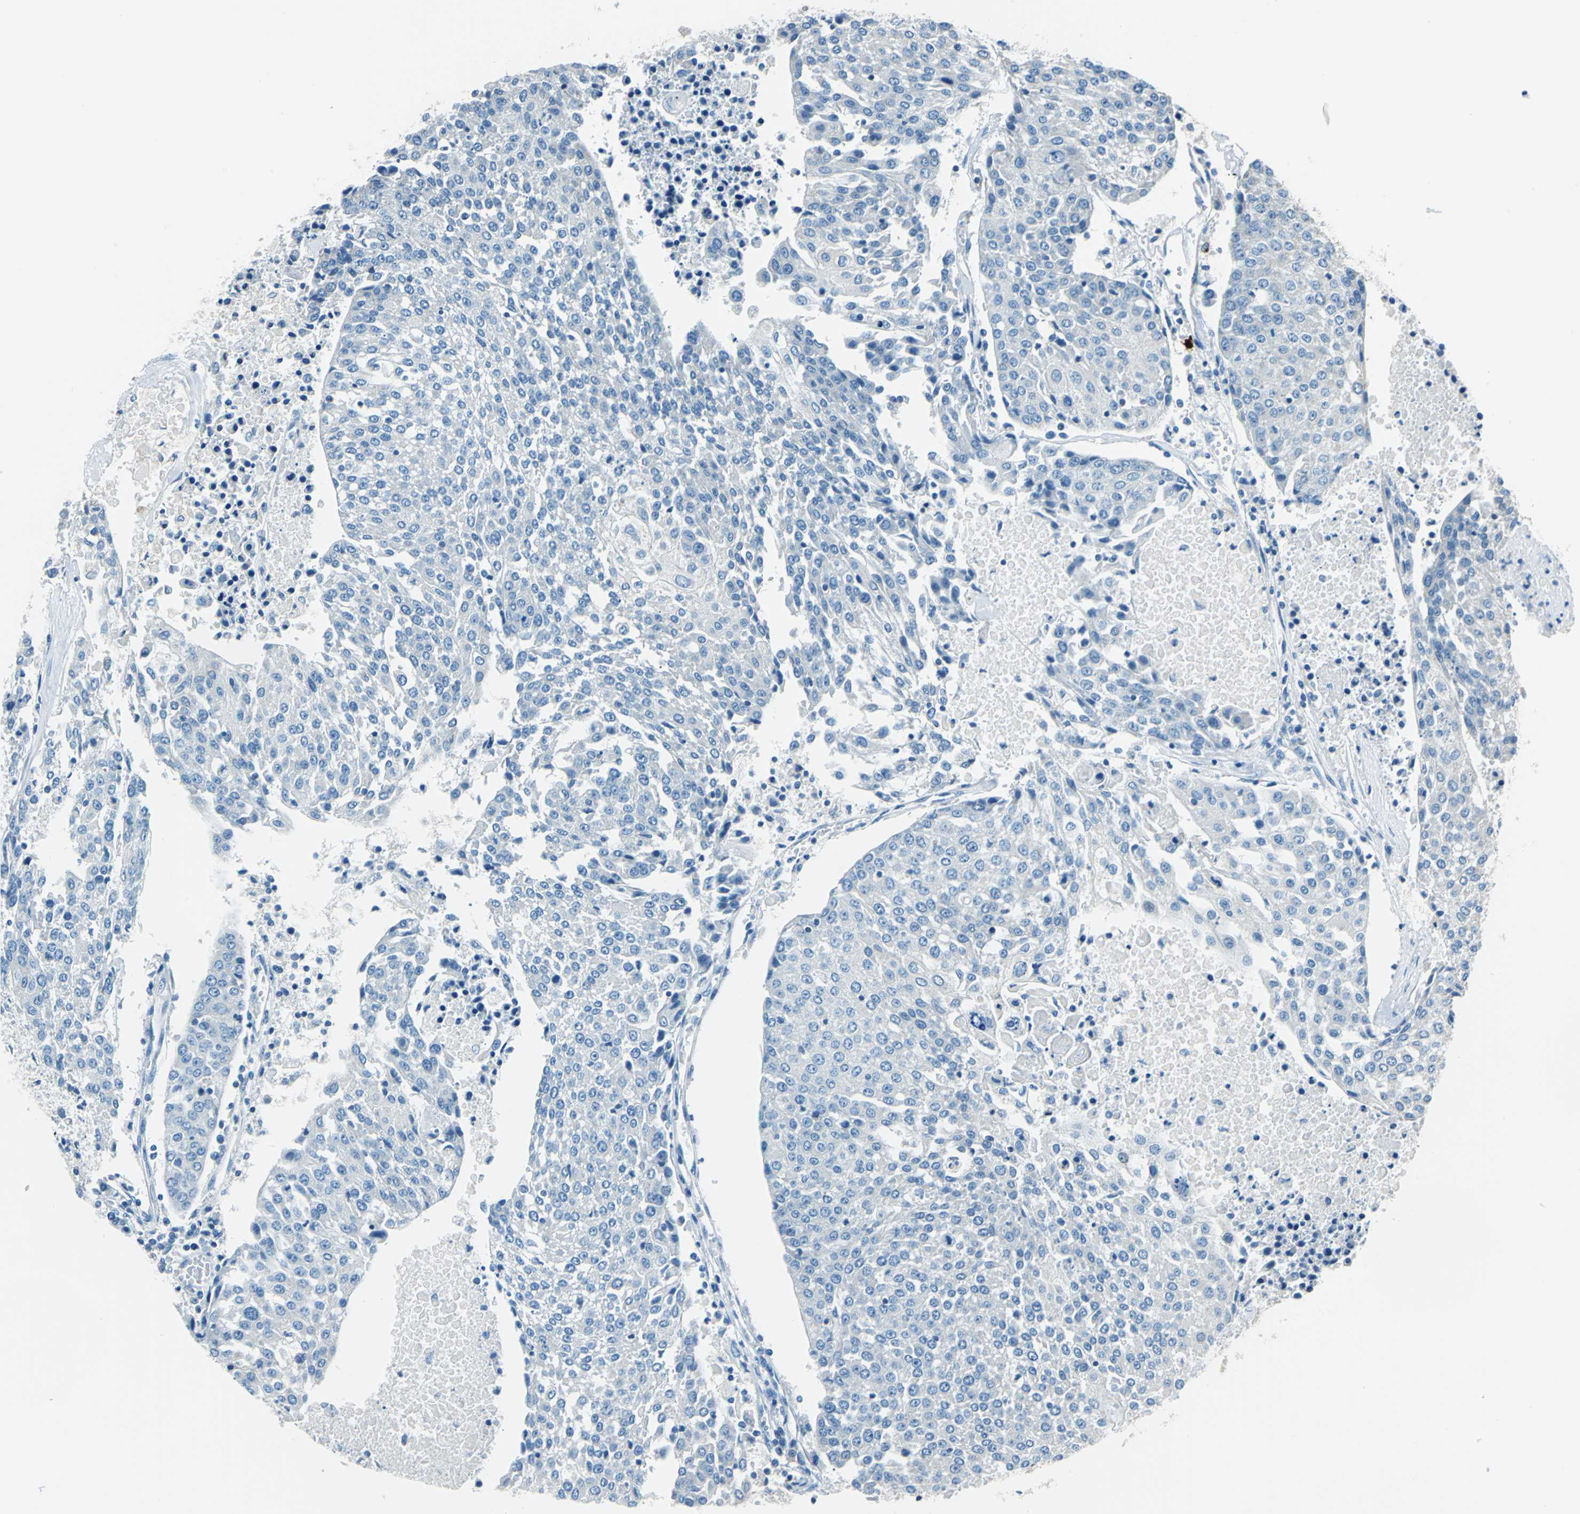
{"staining": {"intensity": "negative", "quantity": "none", "location": "none"}, "tissue": "urothelial cancer", "cell_type": "Tumor cells", "image_type": "cancer", "snomed": [{"axis": "morphology", "description": "Urothelial carcinoma, High grade"}, {"axis": "topography", "description": "Urinary bladder"}], "caption": "This is an IHC histopathology image of high-grade urothelial carcinoma. There is no positivity in tumor cells.", "gene": "CPA3", "patient": {"sex": "female", "age": 85}}